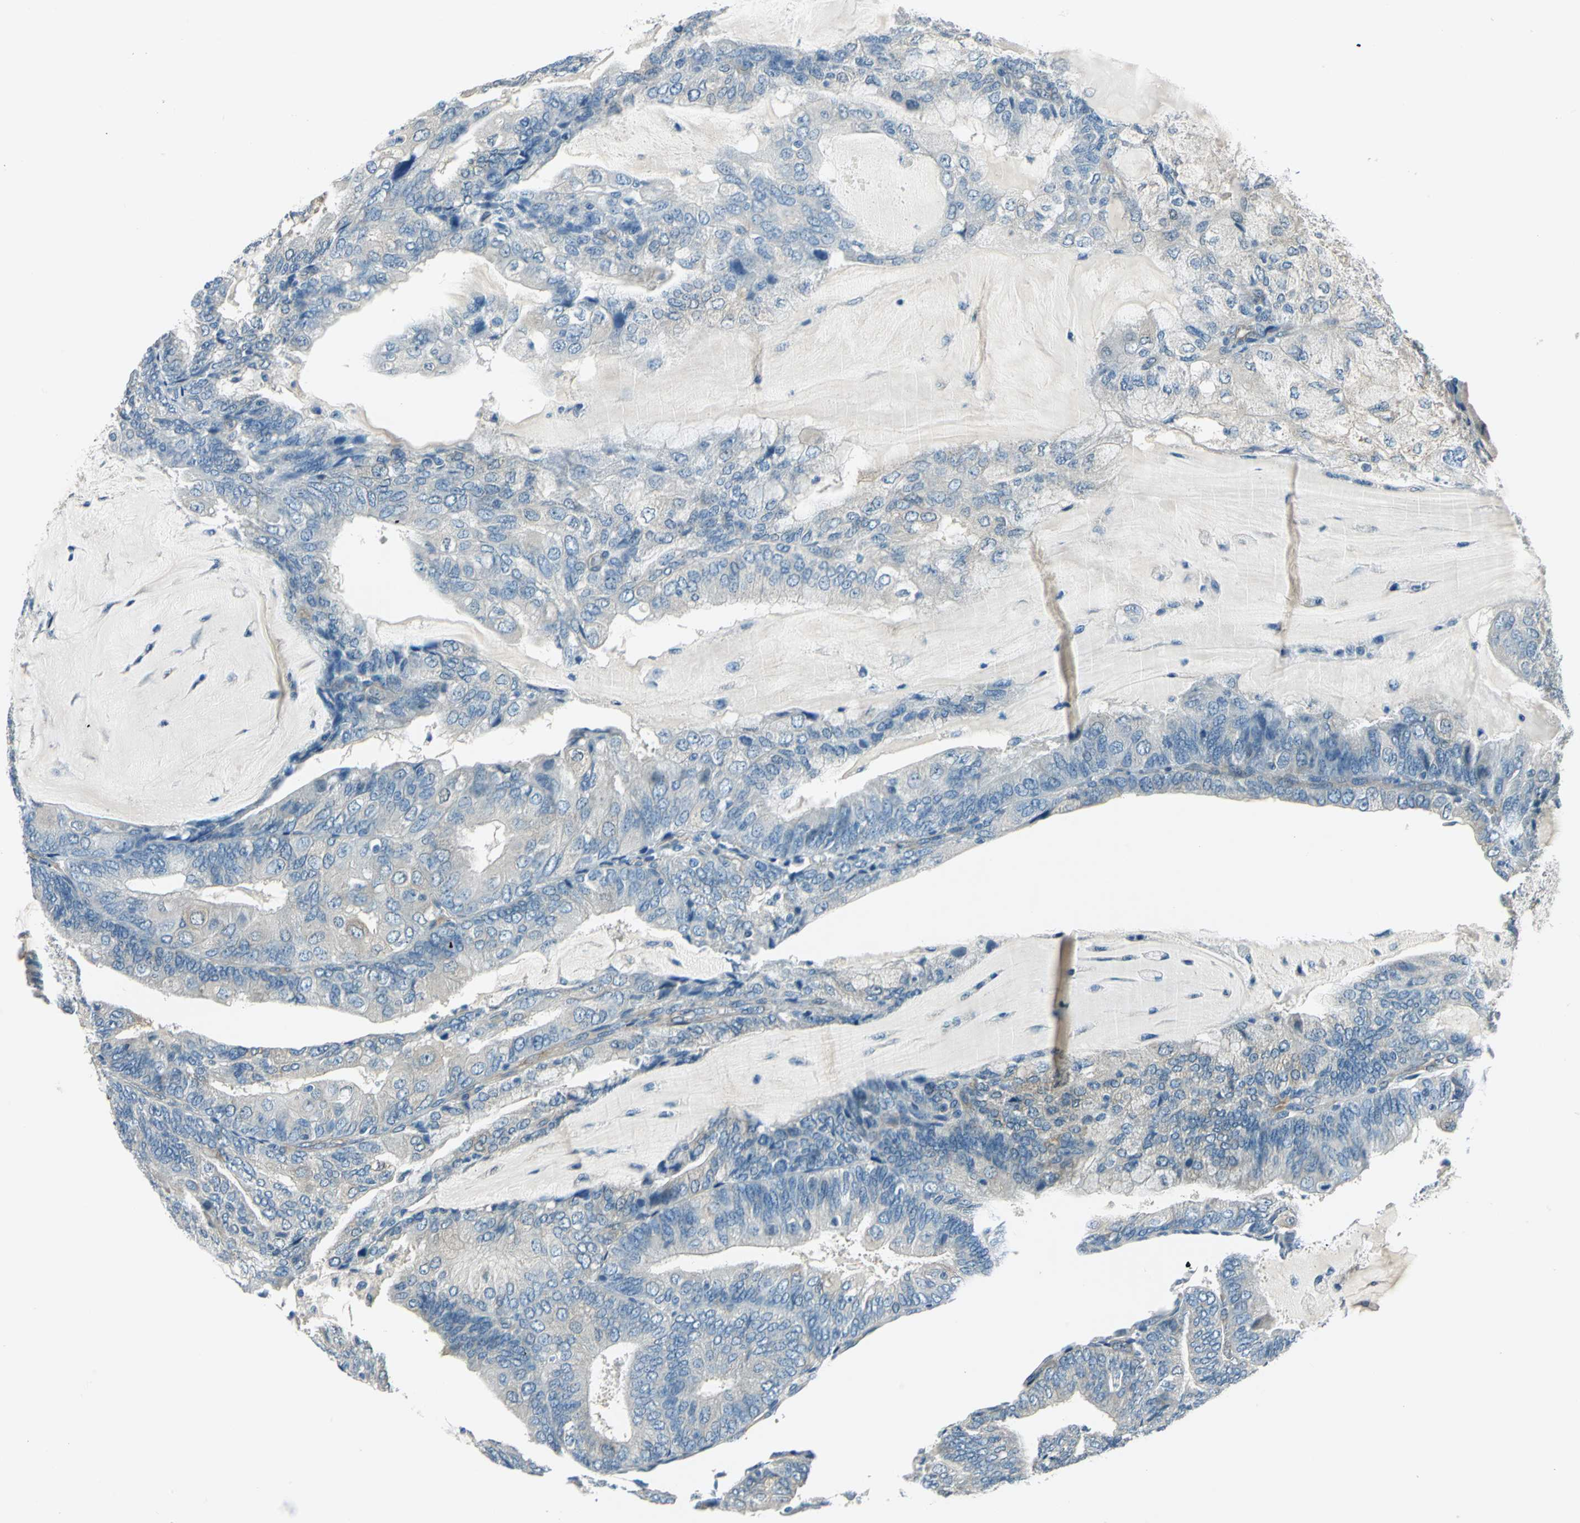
{"staining": {"intensity": "negative", "quantity": "none", "location": "none"}, "tissue": "endometrial cancer", "cell_type": "Tumor cells", "image_type": "cancer", "snomed": [{"axis": "morphology", "description": "Adenocarcinoma, NOS"}, {"axis": "topography", "description": "Endometrium"}], "caption": "This is an IHC histopathology image of endometrial cancer (adenocarcinoma). There is no expression in tumor cells.", "gene": "CDC42EP1", "patient": {"sex": "female", "age": 81}}